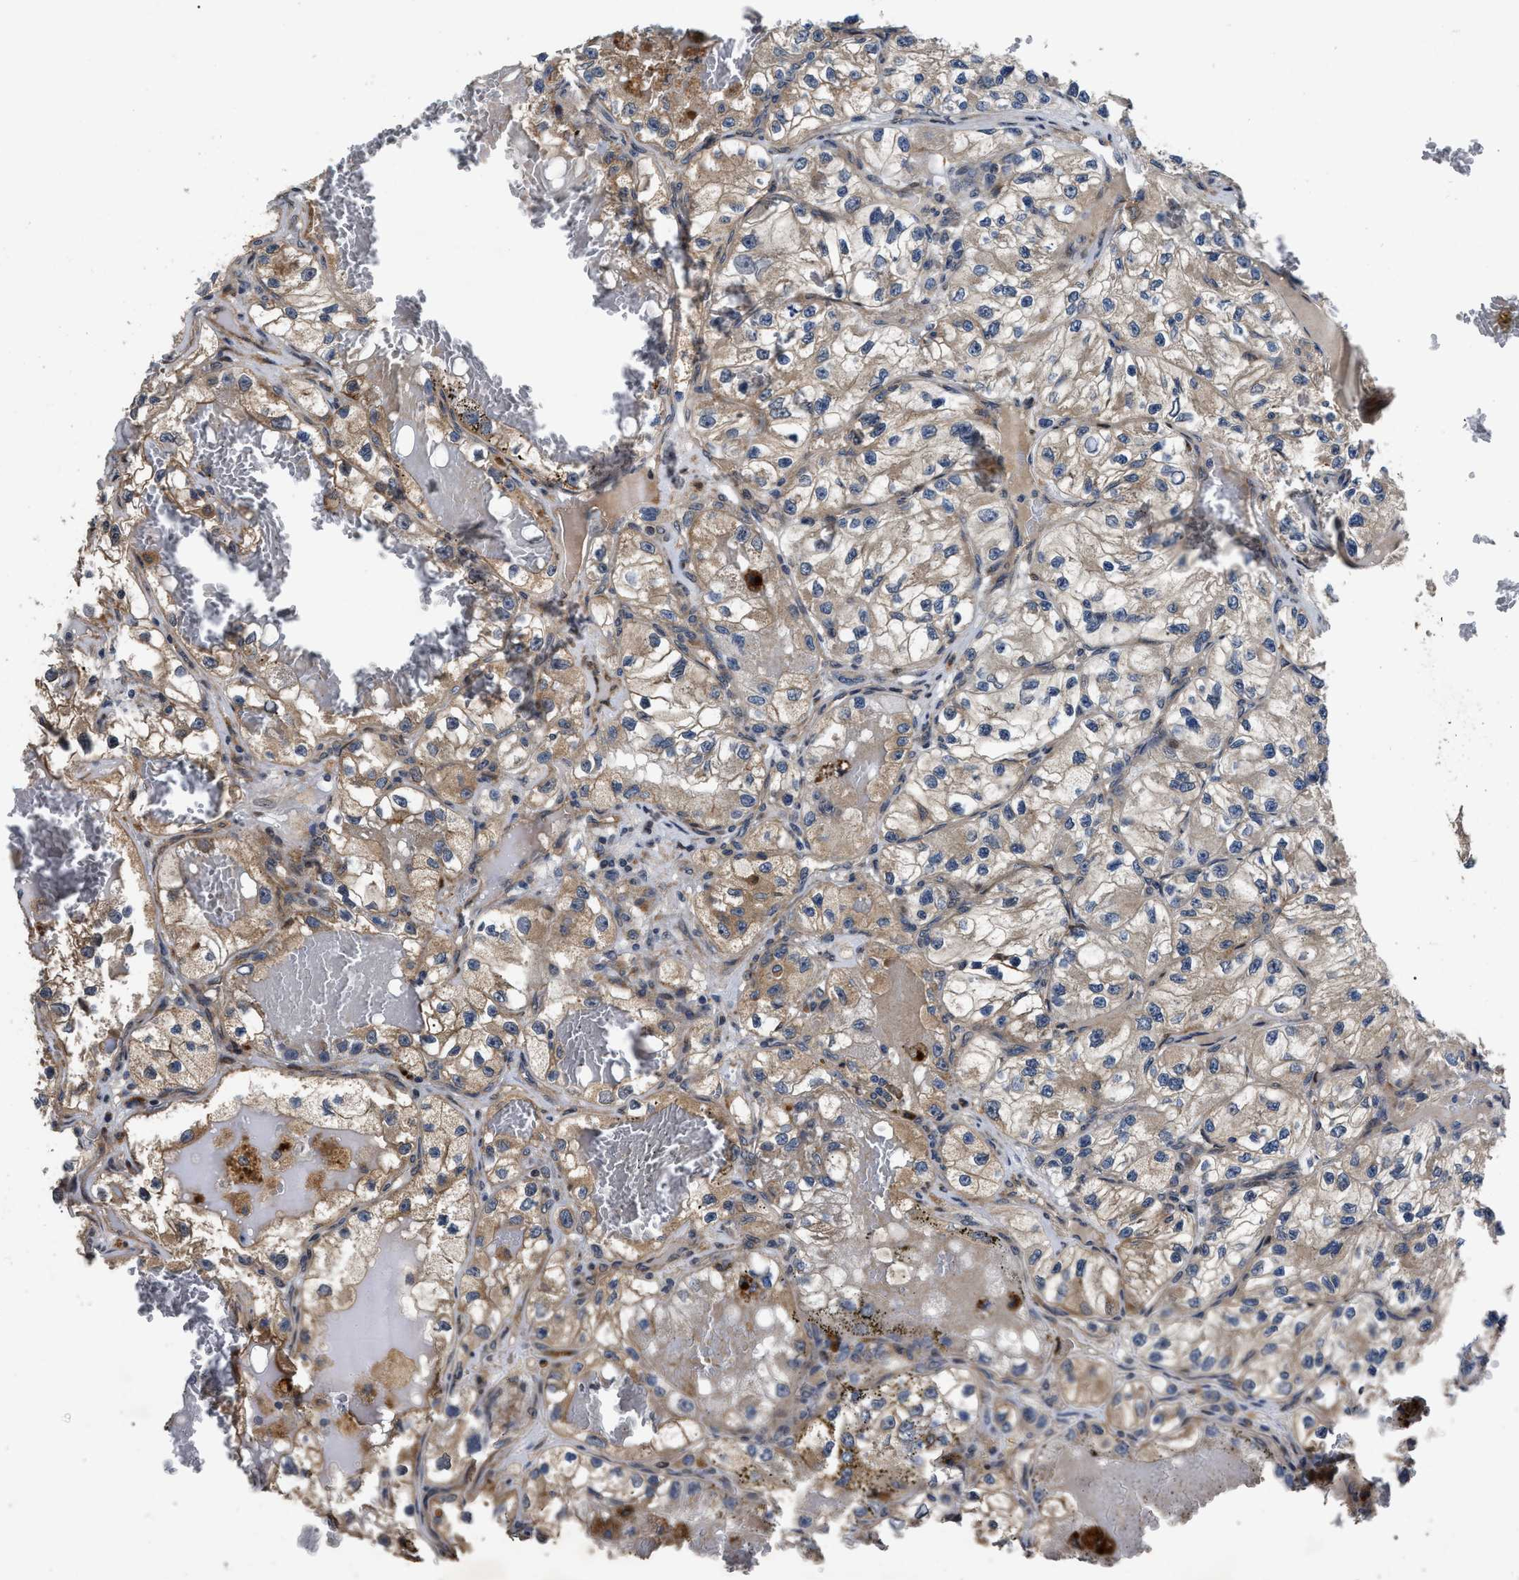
{"staining": {"intensity": "weak", "quantity": "25%-75%", "location": "cytoplasmic/membranous"}, "tissue": "renal cancer", "cell_type": "Tumor cells", "image_type": "cancer", "snomed": [{"axis": "morphology", "description": "Adenocarcinoma, NOS"}, {"axis": "topography", "description": "Kidney"}], "caption": "Renal cancer (adenocarcinoma) stained with a brown dye demonstrates weak cytoplasmic/membranous positive staining in approximately 25%-75% of tumor cells.", "gene": "PPWD1", "patient": {"sex": "female", "age": 57}}